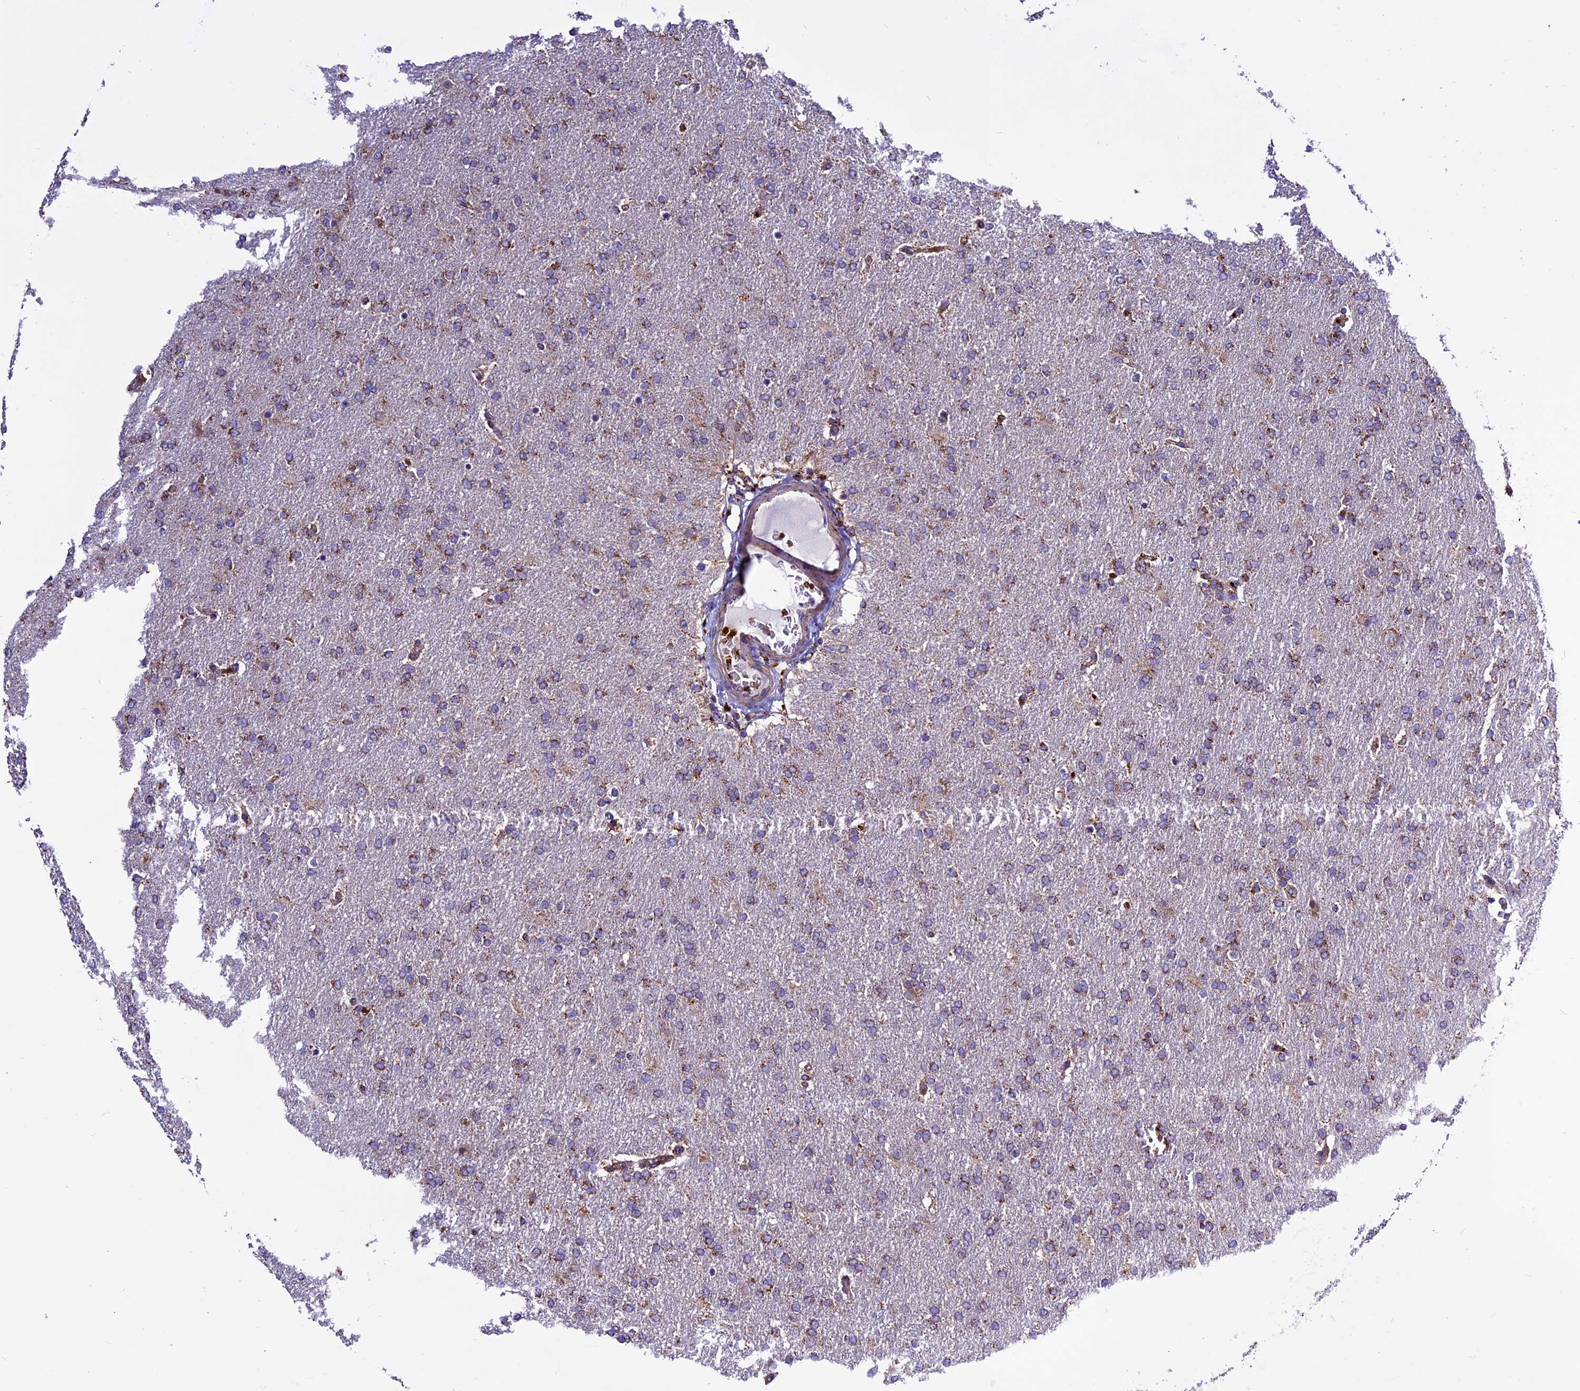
{"staining": {"intensity": "moderate", "quantity": ">75%", "location": "cytoplasmic/membranous"}, "tissue": "glioma", "cell_type": "Tumor cells", "image_type": "cancer", "snomed": [{"axis": "morphology", "description": "Glioma, malignant, High grade"}, {"axis": "topography", "description": "Brain"}], "caption": "A brown stain shows moderate cytoplasmic/membranous staining of a protein in human malignant glioma (high-grade) tumor cells. (IHC, brightfield microscopy, high magnification).", "gene": "CX3CL1", "patient": {"sex": "male", "age": 72}}